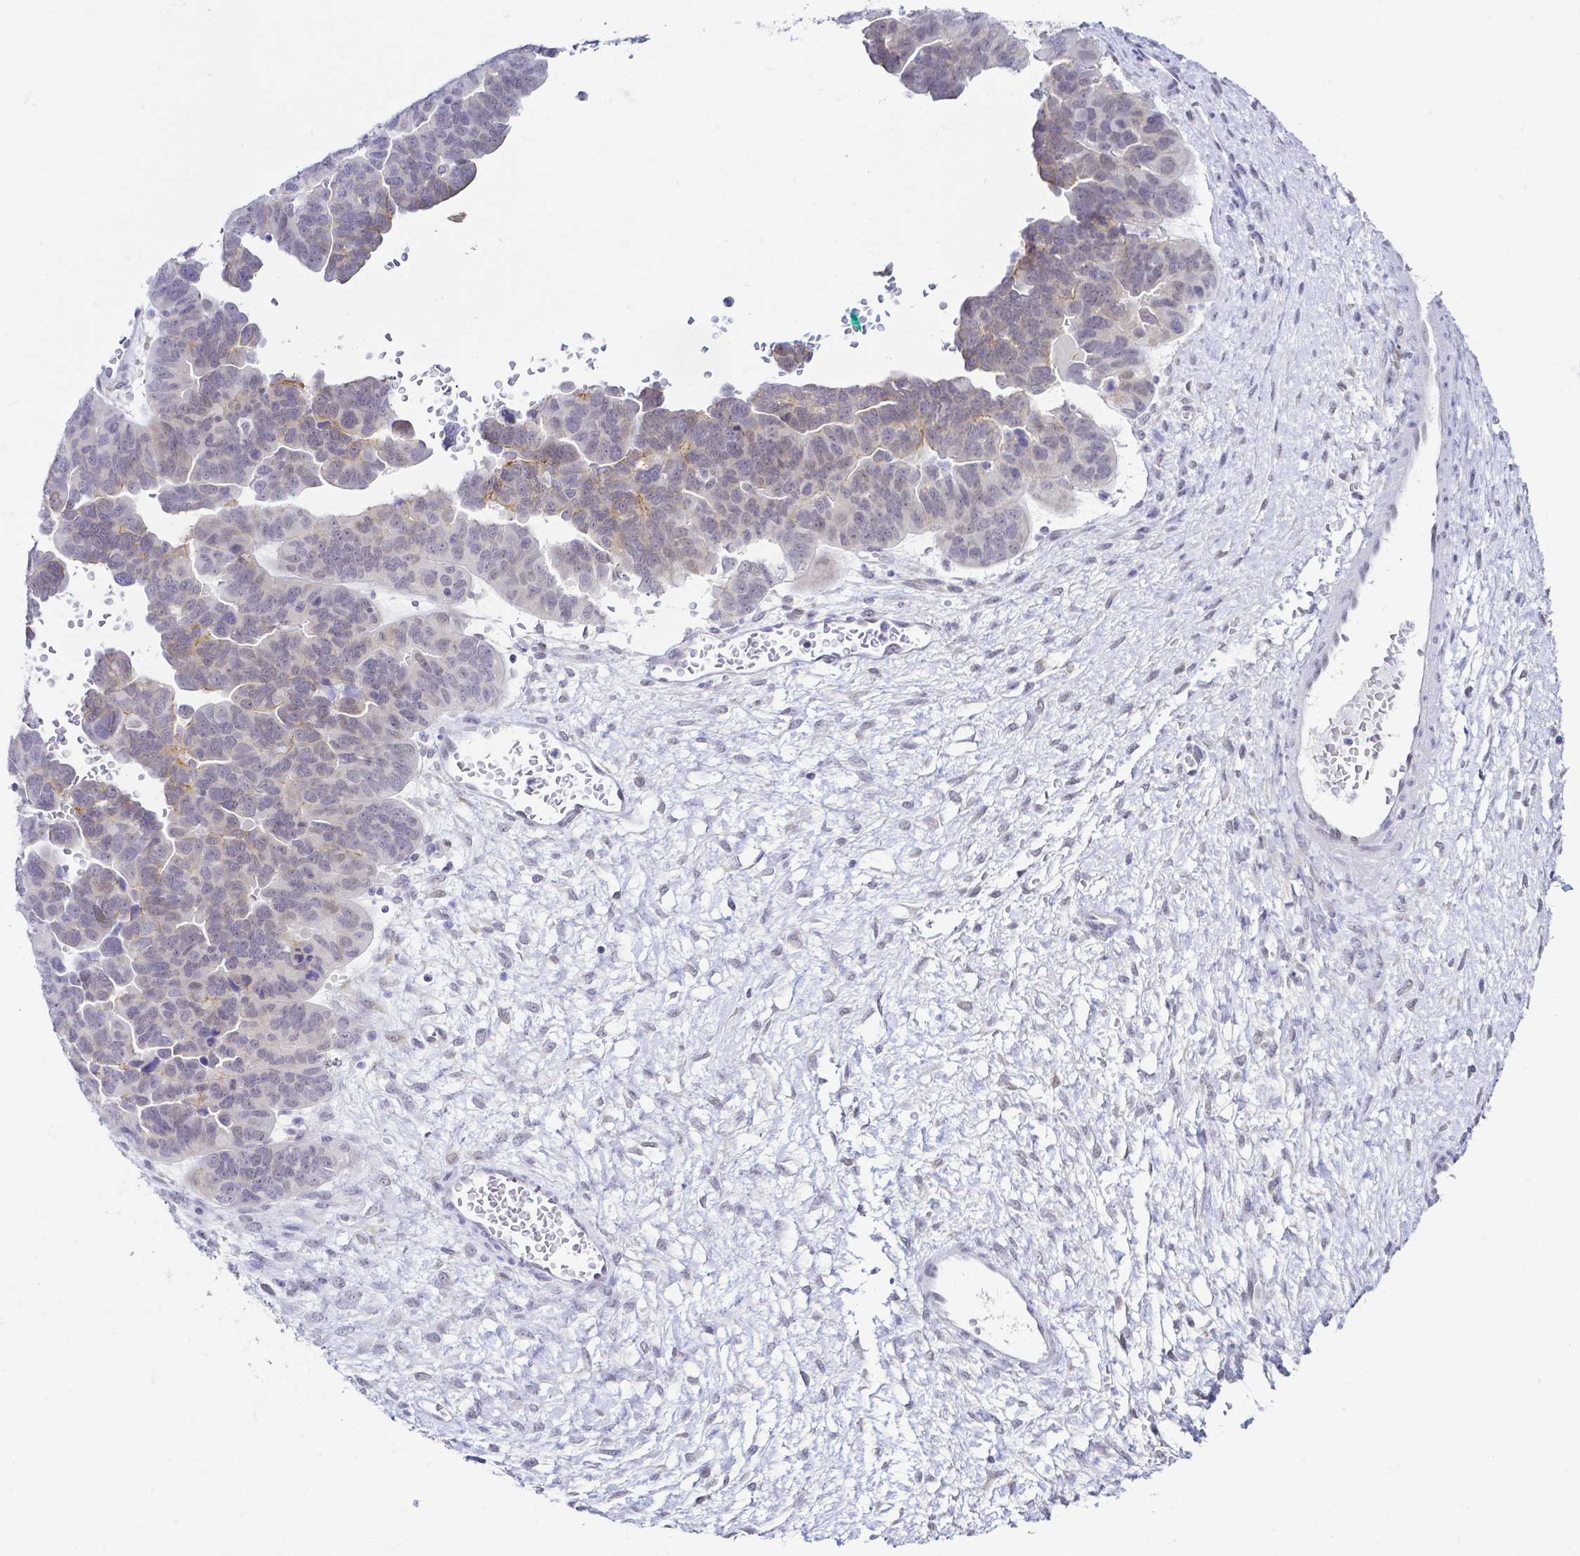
{"staining": {"intensity": "moderate", "quantity": "<25%", "location": "cytoplasmic/membranous"}, "tissue": "ovarian cancer", "cell_type": "Tumor cells", "image_type": "cancer", "snomed": [{"axis": "morphology", "description": "Cystadenocarcinoma, serous, NOS"}, {"axis": "topography", "description": "Ovary"}], "caption": "Human ovarian cancer (serous cystadenocarcinoma) stained for a protein (brown) reveals moderate cytoplasmic/membranous positive staining in about <25% of tumor cells.", "gene": "FAM83G", "patient": {"sex": "female", "age": 64}}